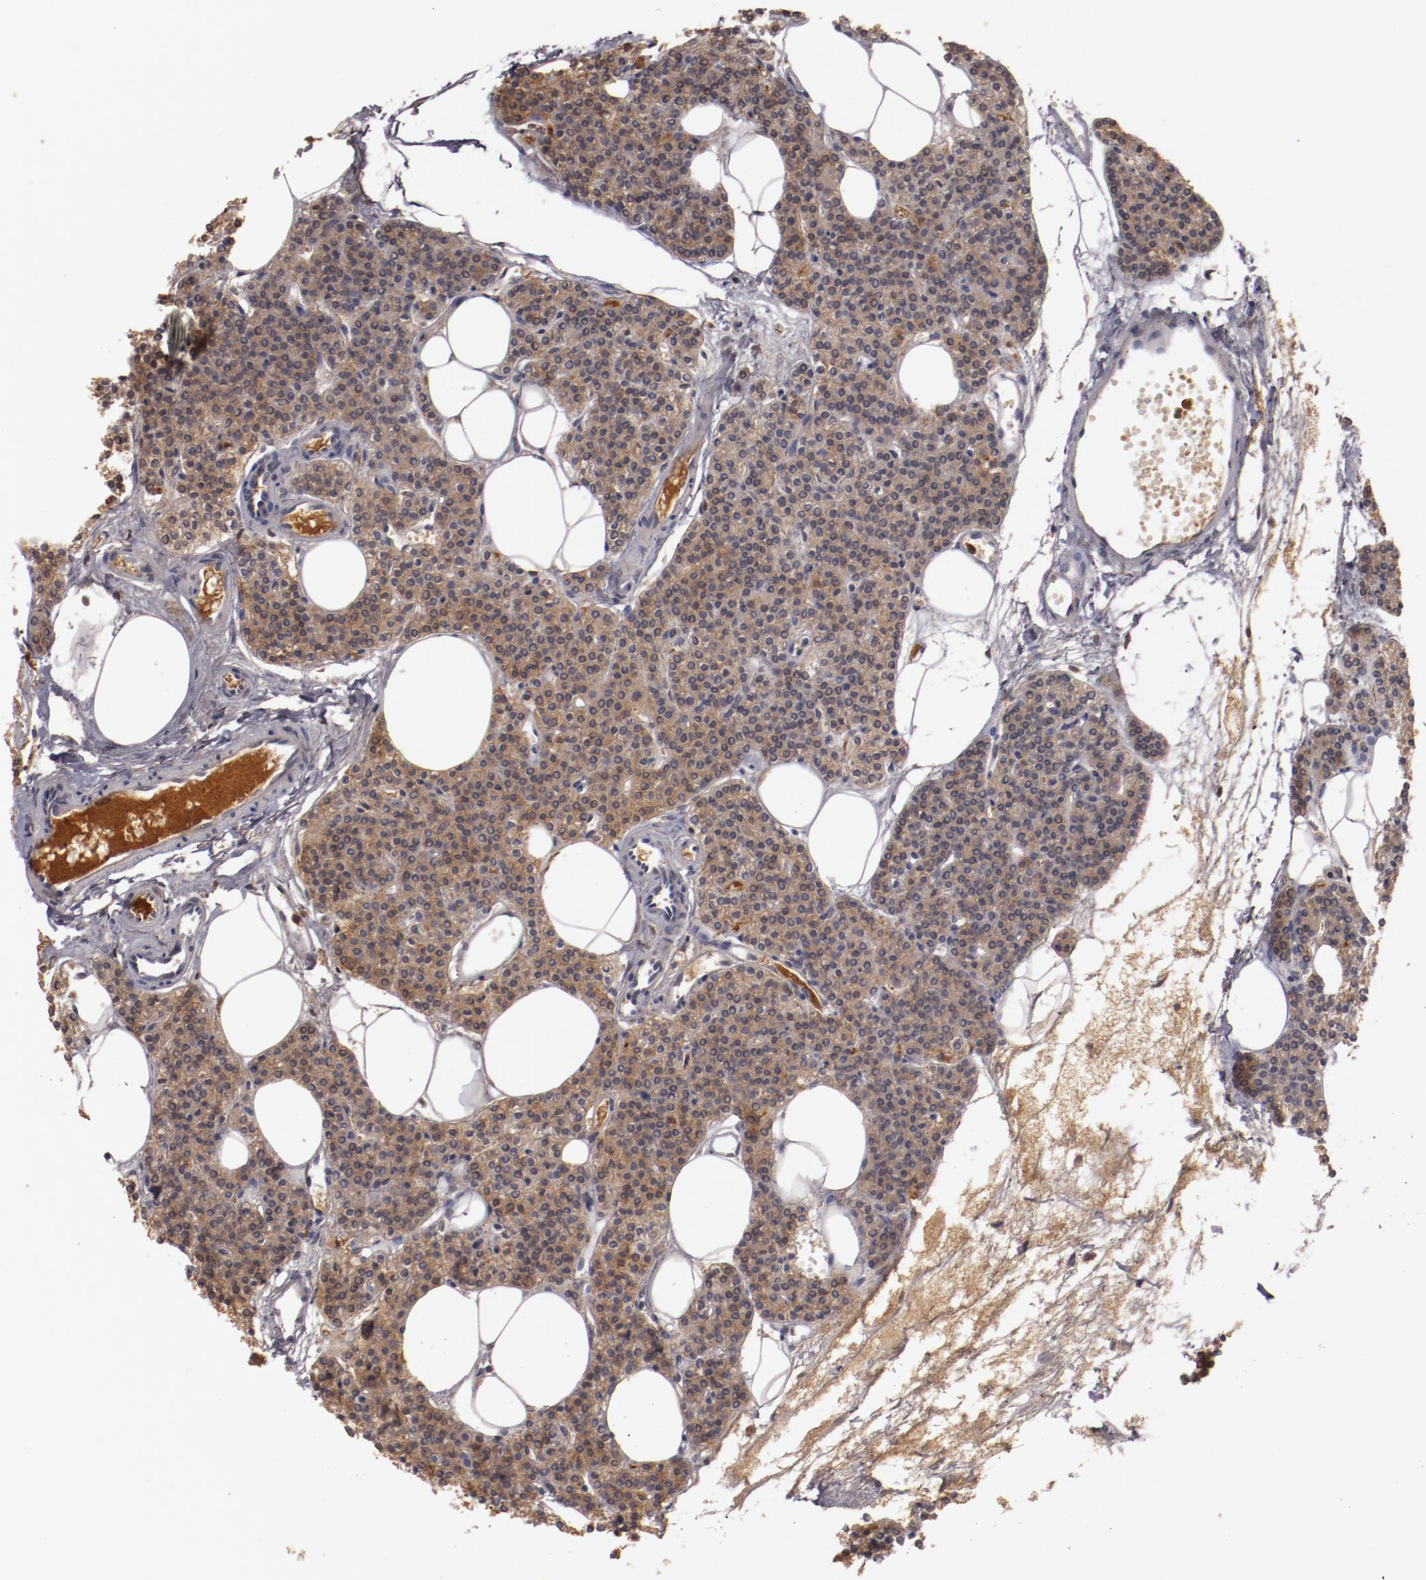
{"staining": {"intensity": "moderate", "quantity": ">75%", "location": "cytoplasmic/membranous"}, "tissue": "parathyroid gland", "cell_type": "Glandular cells", "image_type": "normal", "snomed": [{"axis": "morphology", "description": "Normal tissue, NOS"}, {"axis": "topography", "description": "Parathyroid gland"}], "caption": "Unremarkable parathyroid gland shows moderate cytoplasmic/membranous positivity in about >75% of glandular cells, visualized by immunohistochemistry.", "gene": "MBL2", "patient": {"sex": "male", "age": 24}}